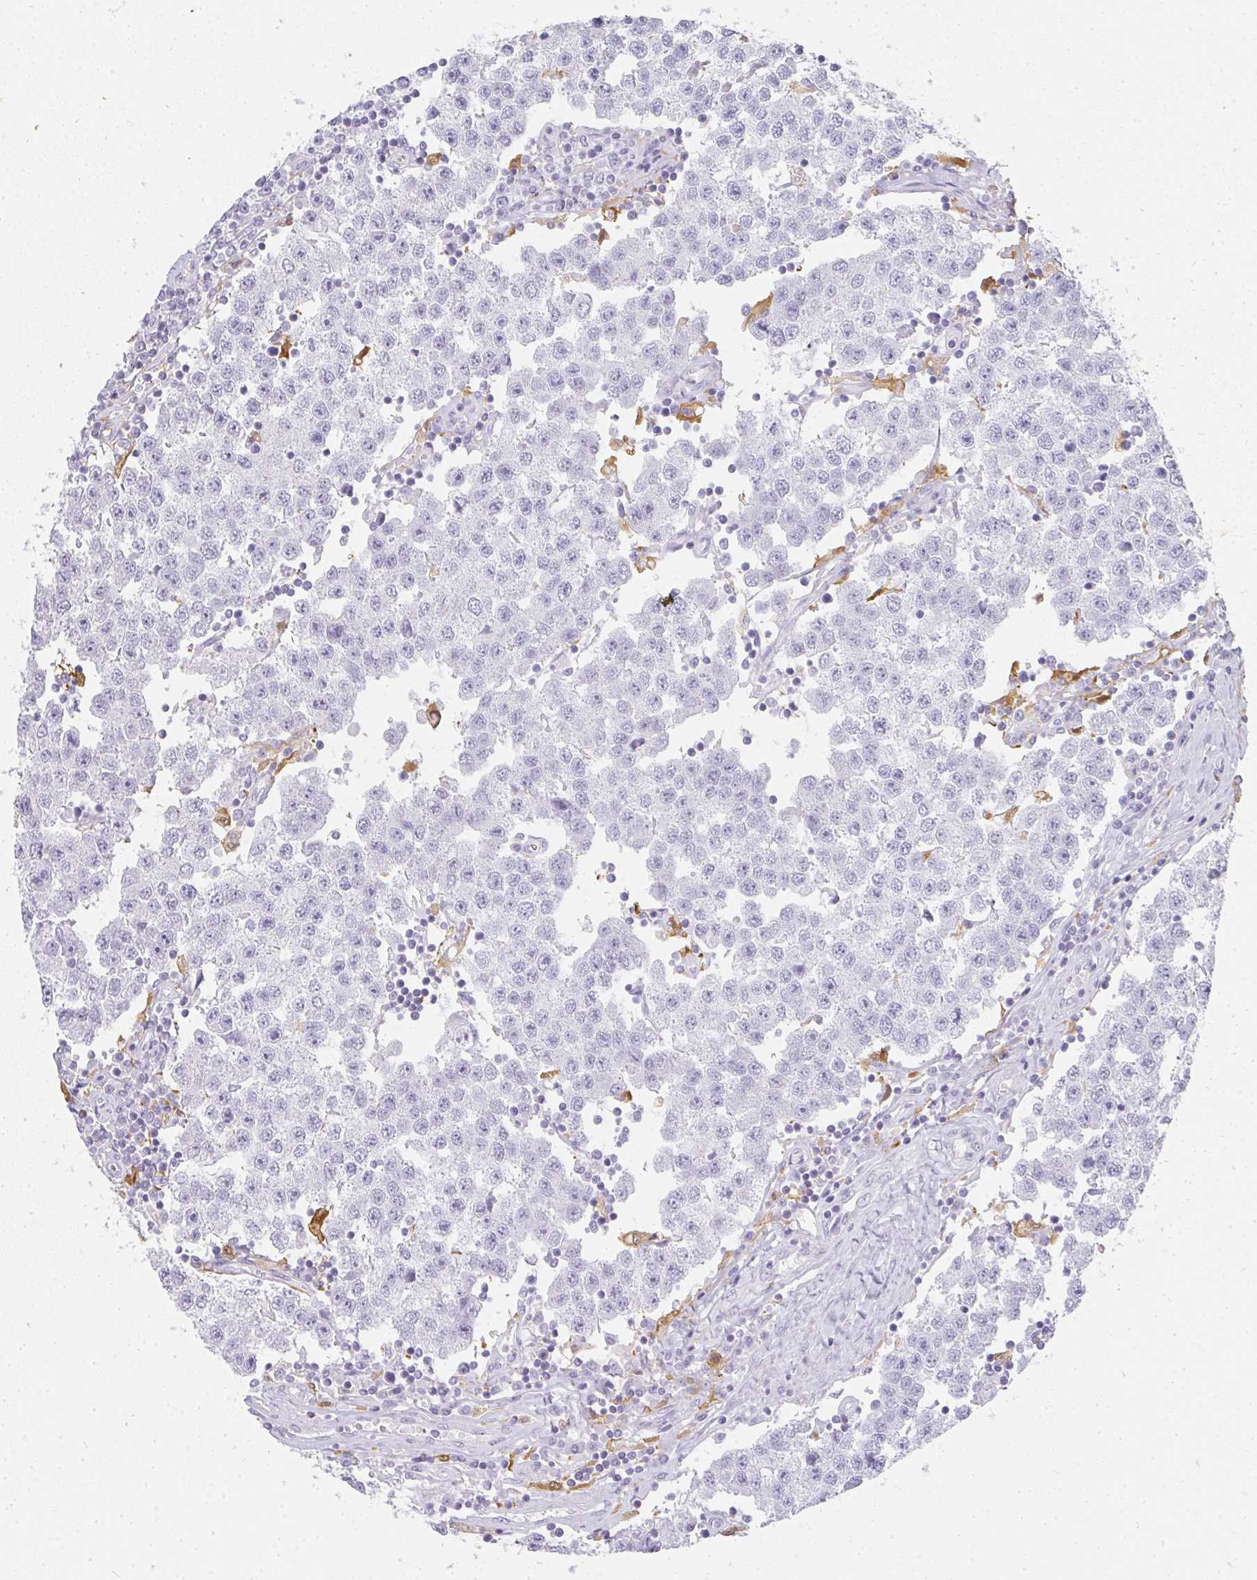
{"staining": {"intensity": "negative", "quantity": "none", "location": "none"}, "tissue": "testis cancer", "cell_type": "Tumor cells", "image_type": "cancer", "snomed": [{"axis": "morphology", "description": "Seminoma, NOS"}, {"axis": "topography", "description": "Testis"}], "caption": "Human testis seminoma stained for a protein using IHC shows no expression in tumor cells.", "gene": "HK3", "patient": {"sex": "male", "age": 34}}